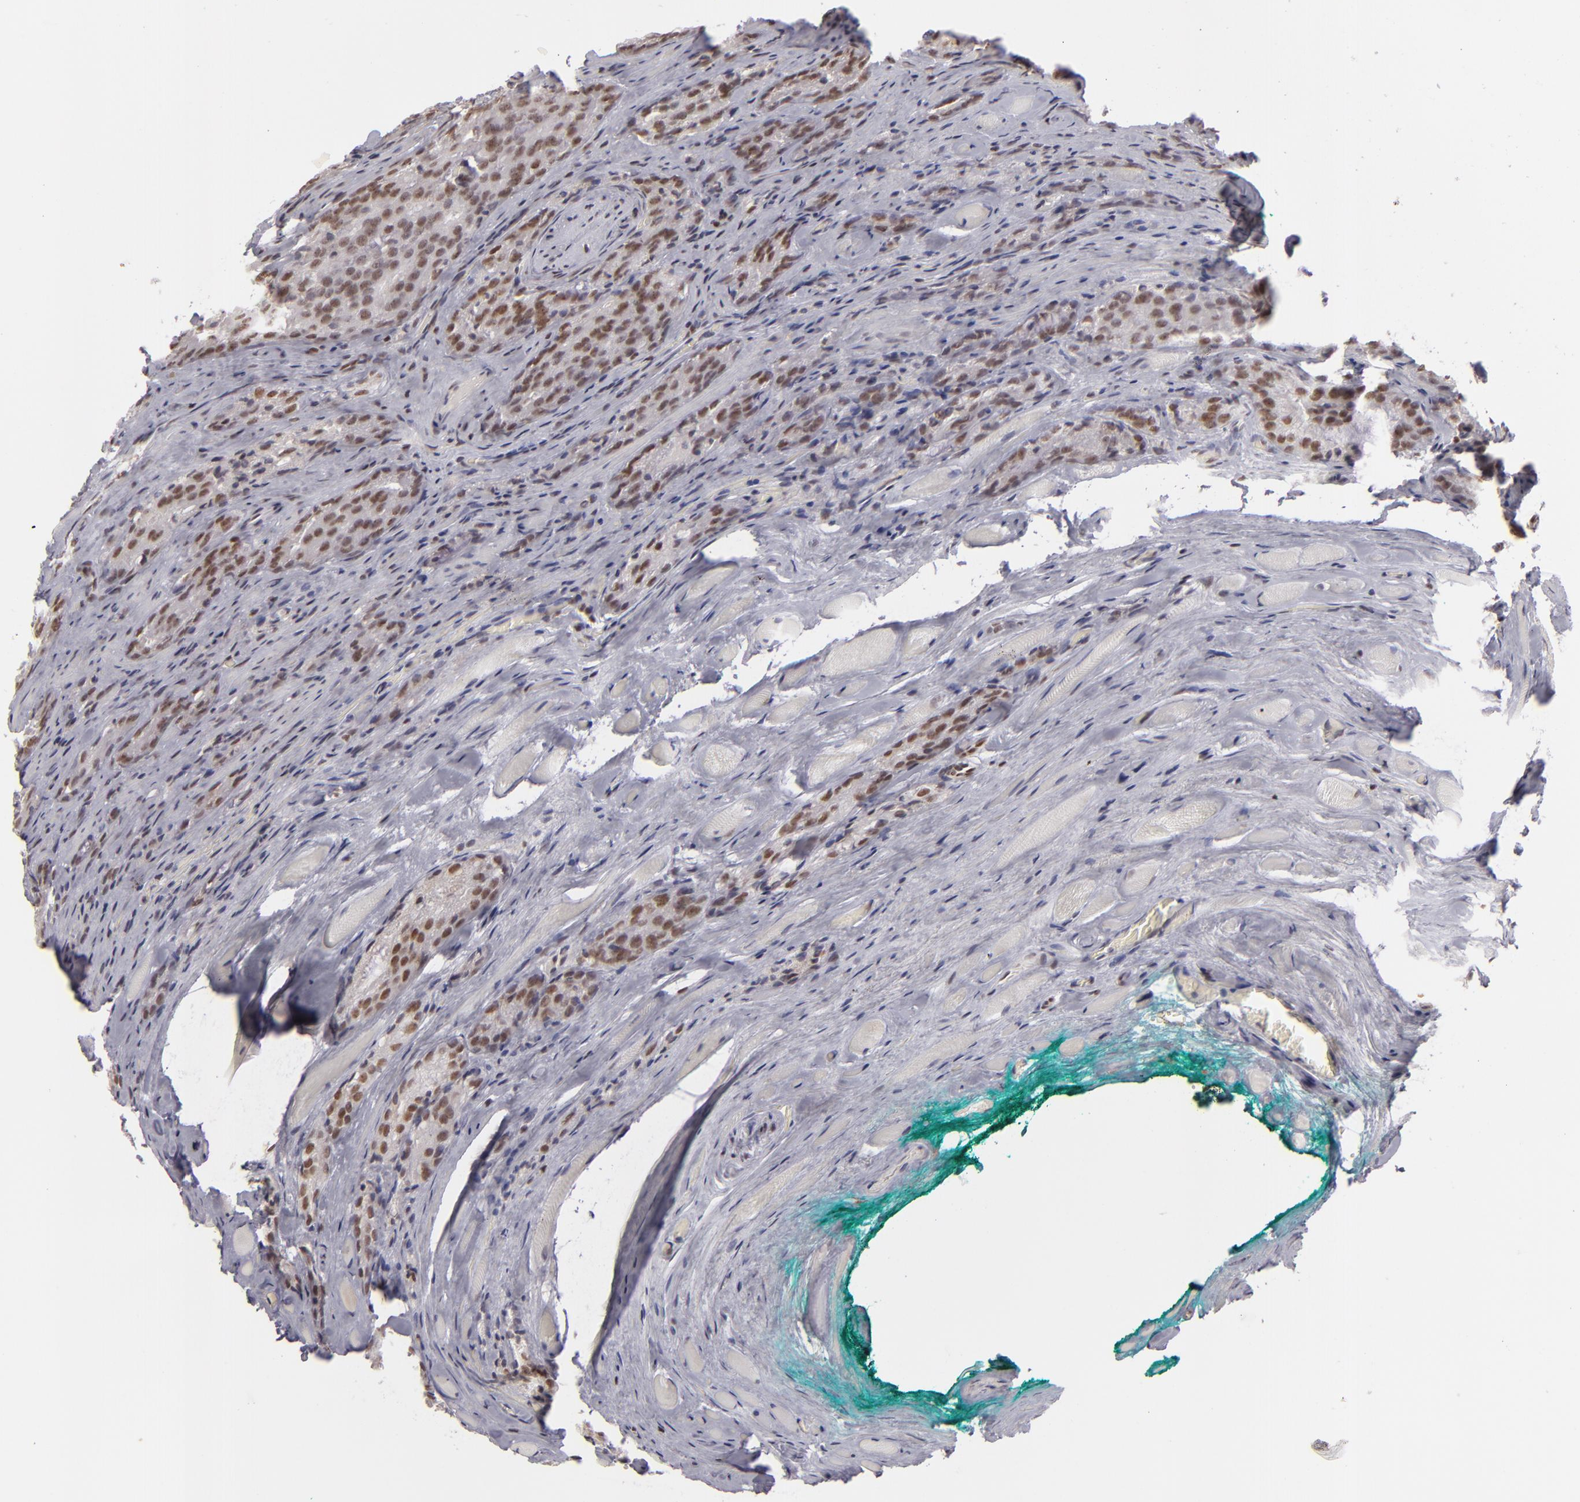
{"staining": {"intensity": "moderate", "quantity": ">75%", "location": "nuclear"}, "tissue": "prostate cancer", "cell_type": "Tumor cells", "image_type": "cancer", "snomed": [{"axis": "morphology", "description": "Adenocarcinoma, Medium grade"}, {"axis": "topography", "description": "Prostate"}], "caption": "Tumor cells display medium levels of moderate nuclear positivity in approximately >75% of cells in prostate cancer (adenocarcinoma (medium-grade)).", "gene": "DAXX", "patient": {"sex": "male", "age": 60}}